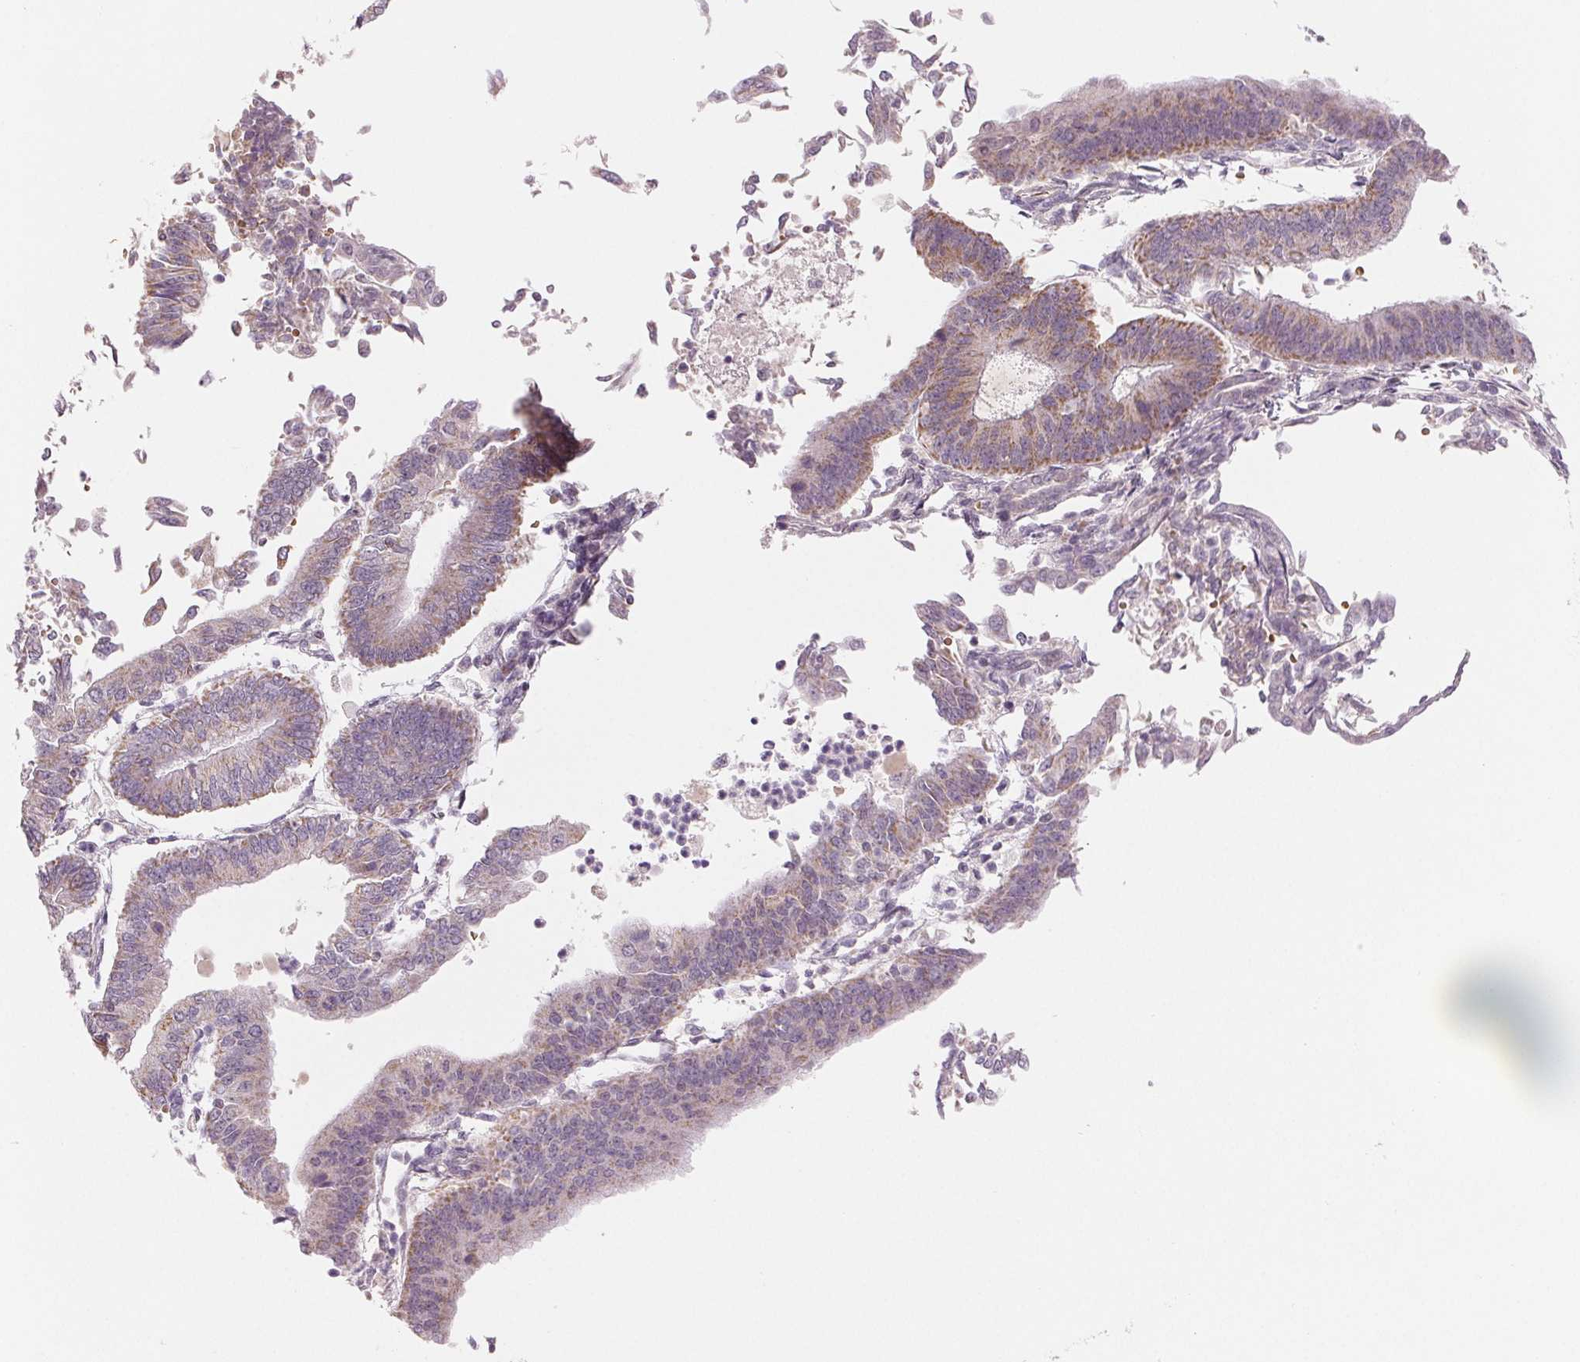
{"staining": {"intensity": "negative", "quantity": "none", "location": "none"}, "tissue": "endometrial cancer", "cell_type": "Tumor cells", "image_type": "cancer", "snomed": [{"axis": "morphology", "description": "Adenocarcinoma, NOS"}, {"axis": "topography", "description": "Endometrium"}], "caption": "IHC histopathology image of neoplastic tissue: human endometrial adenocarcinoma stained with DAB (3,3'-diaminobenzidine) shows no significant protein positivity in tumor cells. The staining was performed using DAB (3,3'-diaminobenzidine) to visualize the protein expression in brown, while the nuclei were stained in blue with hematoxylin (Magnification: 20x).", "gene": "HINT2", "patient": {"sex": "female", "age": 65}}